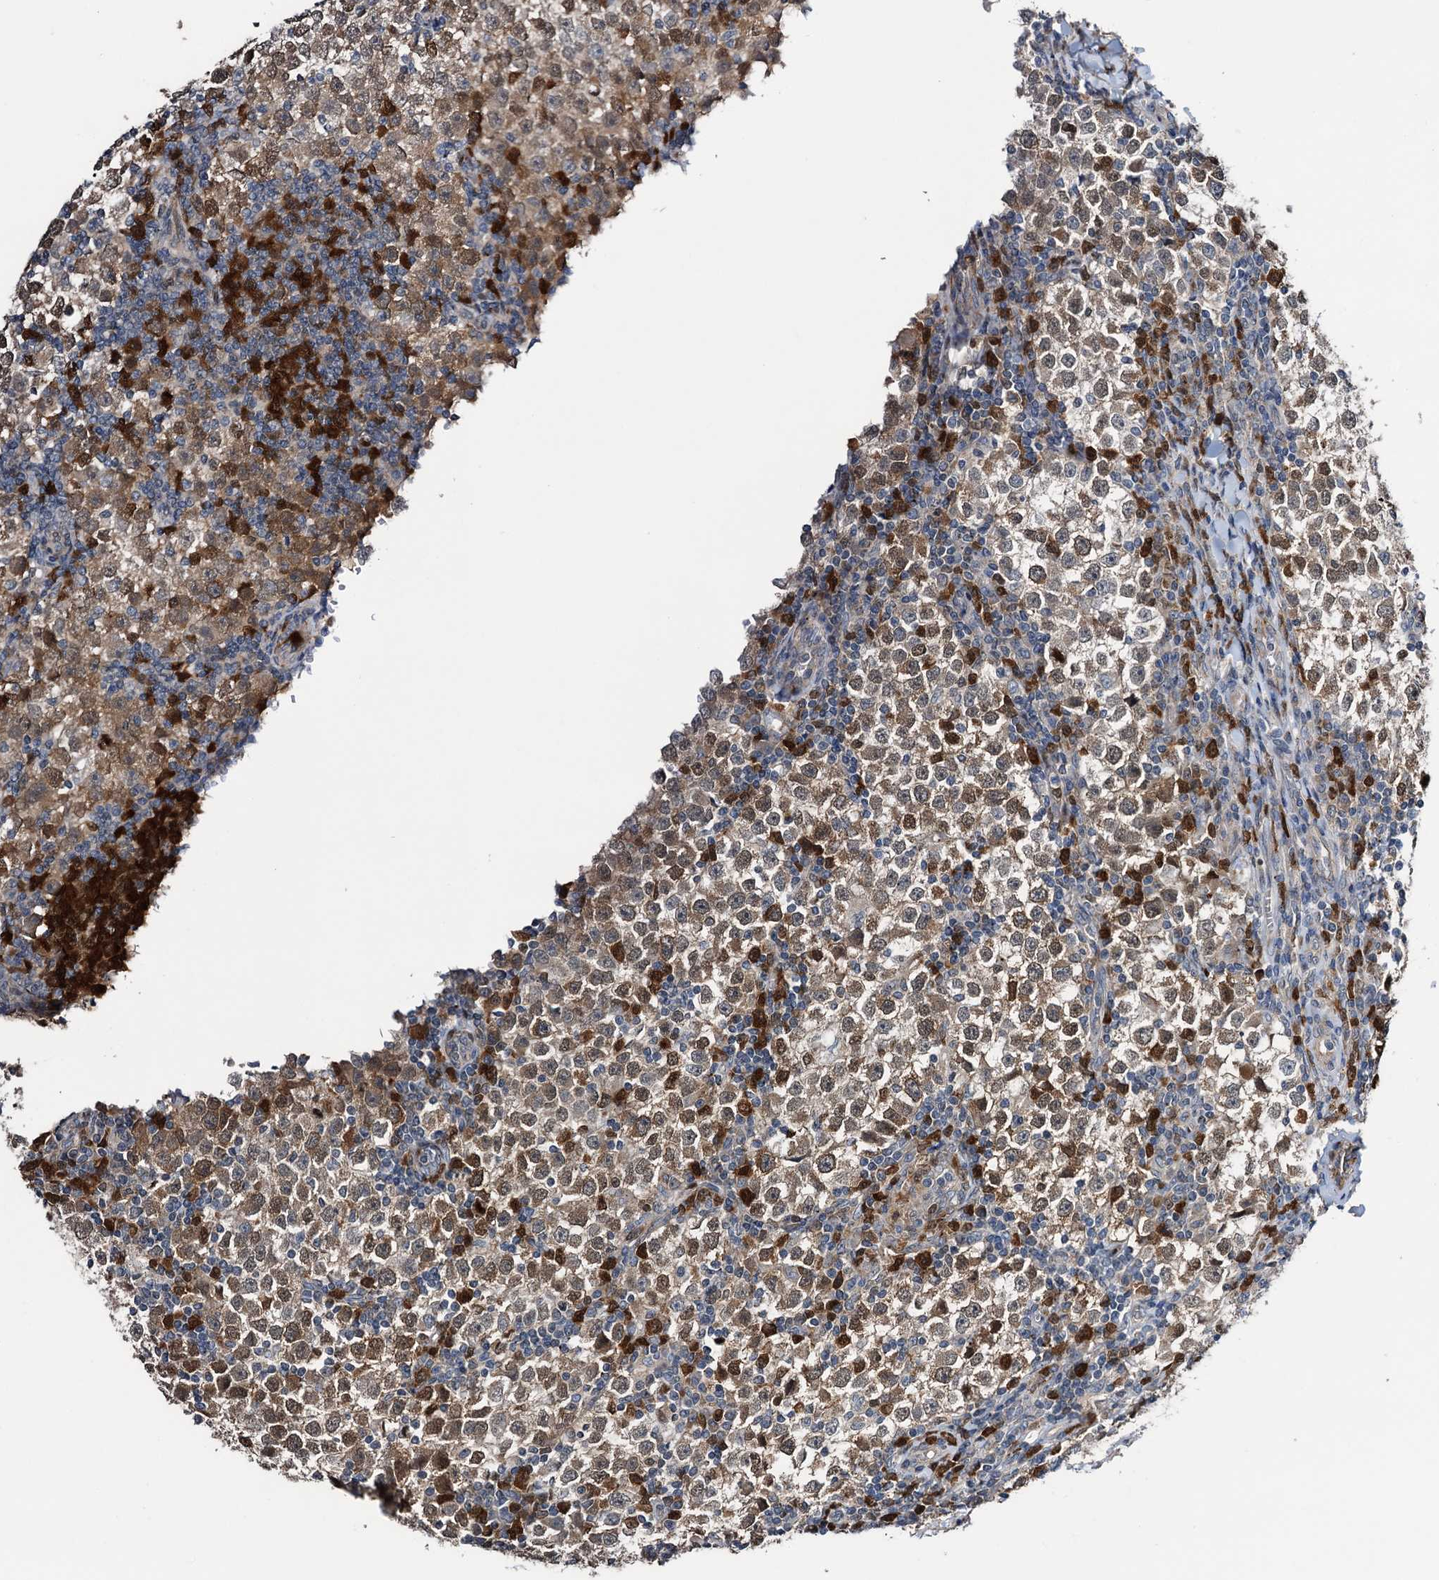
{"staining": {"intensity": "moderate", "quantity": ">75%", "location": "cytoplasmic/membranous"}, "tissue": "testis cancer", "cell_type": "Tumor cells", "image_type": "cancer", "snomed": [{"axis": "morphology", "description": "Seminoma, NOS"}, {"axis": "topography", "description": "Testis"}], "caption": "The micrograph displays a brown stain indicating the presence of a protein in the cytoplasmic/membranous of tumor cells in testis seminoma. (IHC, brightfield microscopy, high magnification).", "gene": "NCAPD2", "patient": {"sex": "male", "age": 65}}